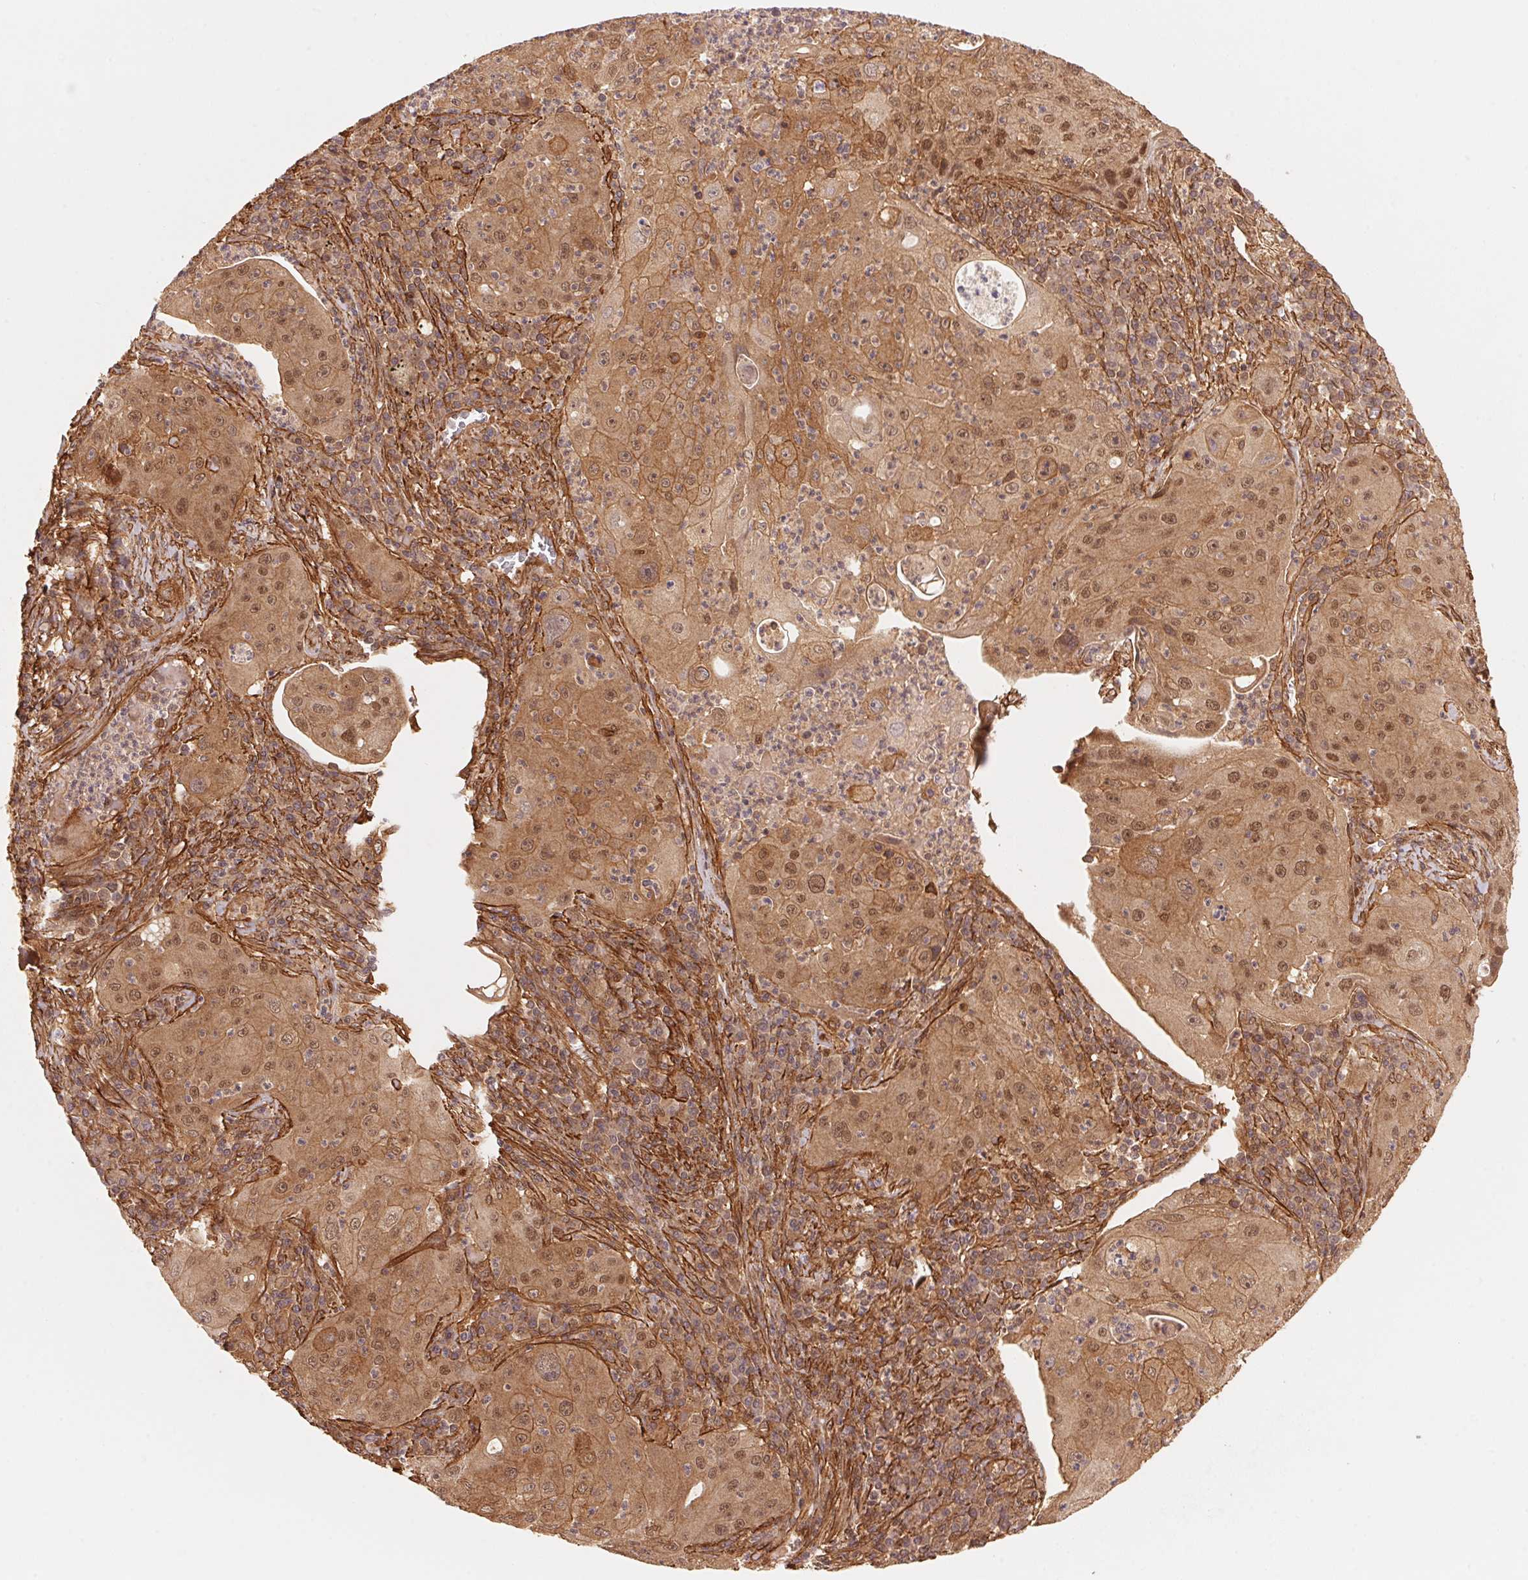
{"staining": {"intensity": "moderate", "quantity": ">75%", "location": "cytoplasmic/membranous,nuclear"}, "tissue": "lung cancer", "cell_type": "Tumor cells", "image_type": "cancer", "snomed": [{"axis": "morphology", "description": "Squamous cell carcinoma, NOS"}, {"axis": "topography", "description": "Lung"}], "caption": "Squamous cell carcinoma (lung) stained with a protein marker demonstrates moderate staining in tumor cells.", "gene": "TNIP2", "patient": {"sex": "female", "age": 59}}